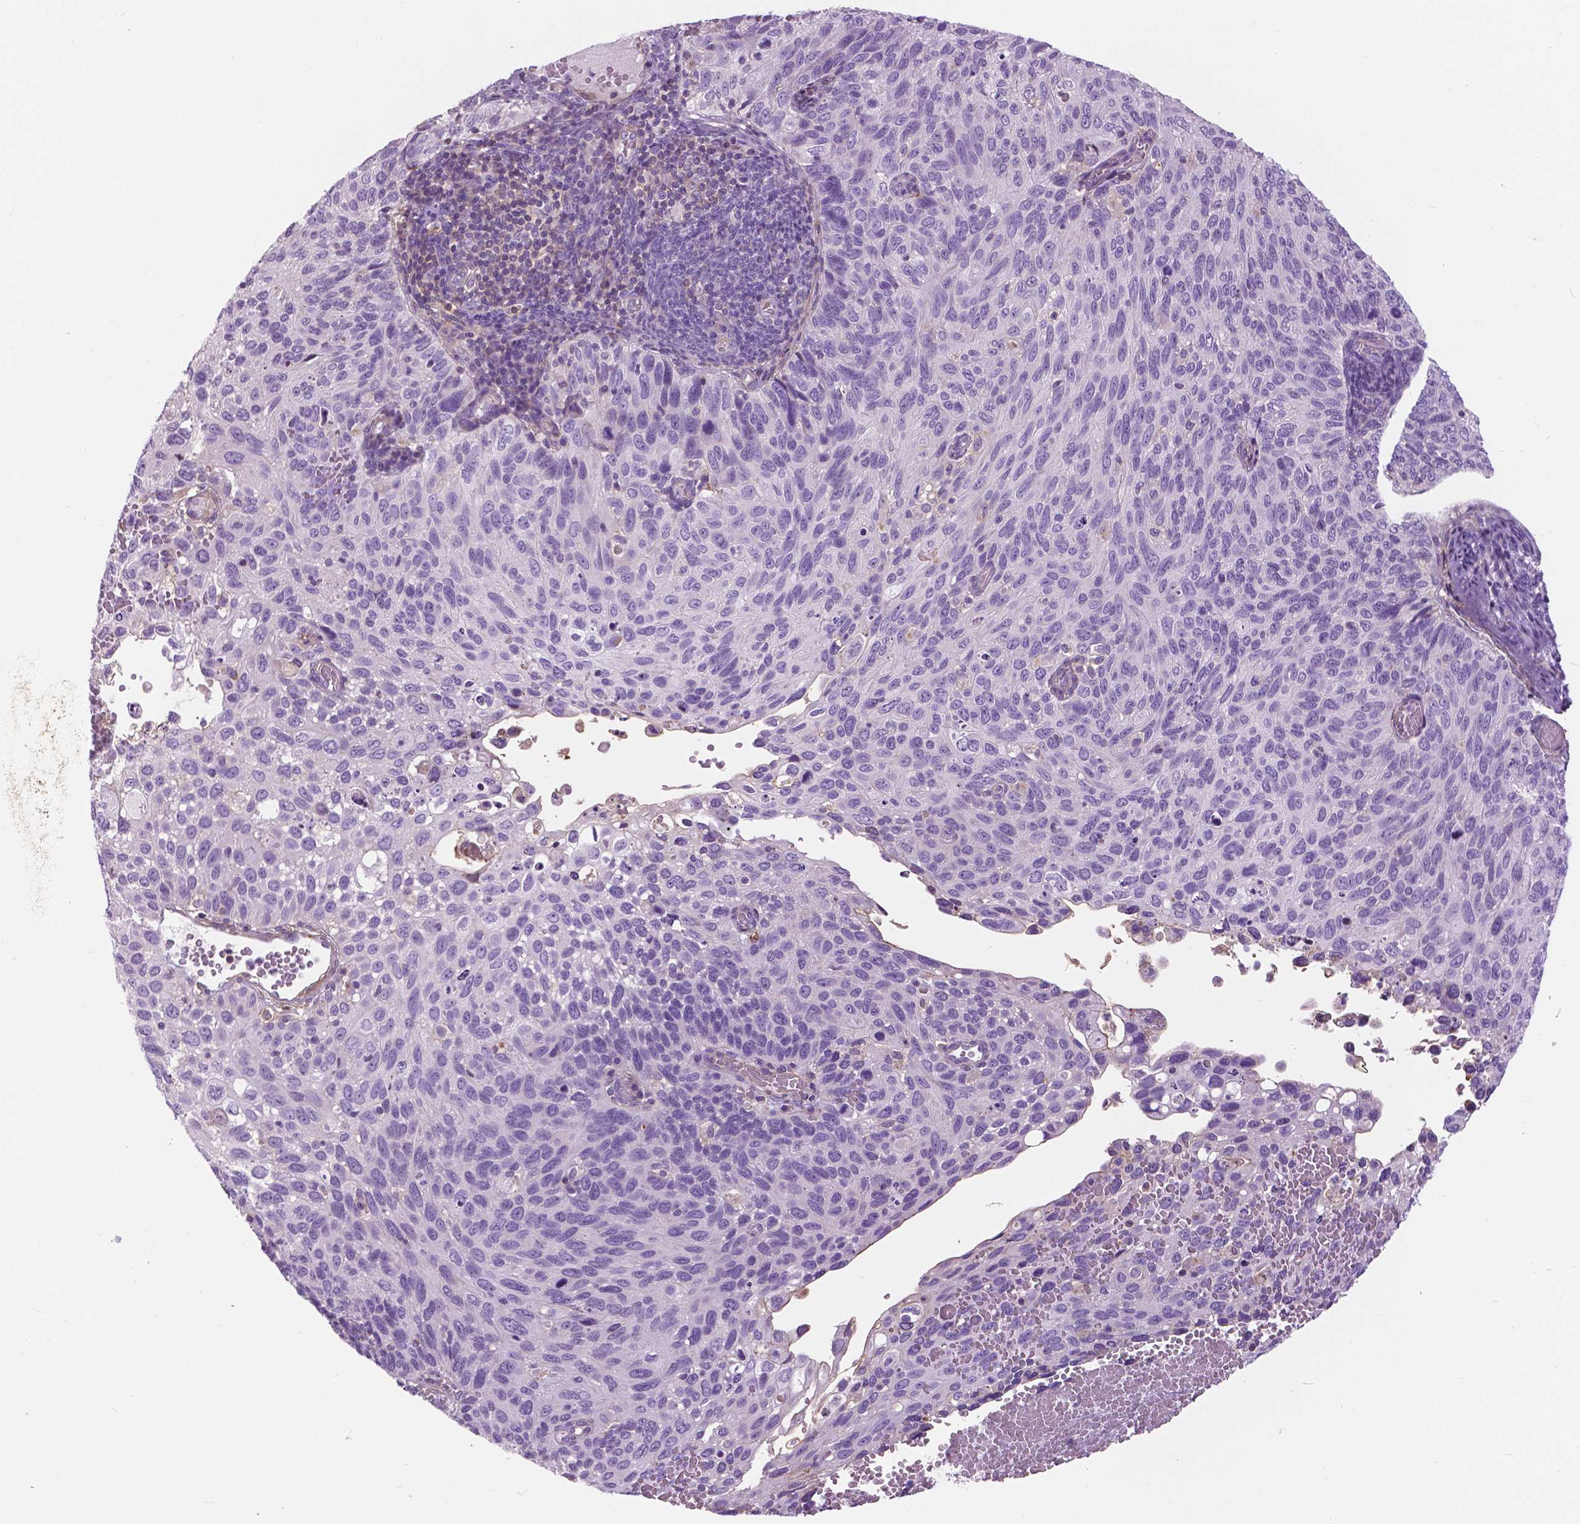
{"staining": {"intensity": "negative", "quantity": "none", "location": "none"}, "tissue": "cervical cancer", "cell_type": "Tumor cells", "image_type": "cancer", "snomed": [{"axis": "morphology", "description": "Squamous cell carcinoma, NOS"}, {"axis": "topography", "description": "Cervix"}], "caption": "The immunohistochemistry (IHC) image has no significant expression in tumor cells of cervical cancer tissue.", "gene": "ANXA13", "patient": {"sex": "female", "age": 70}}